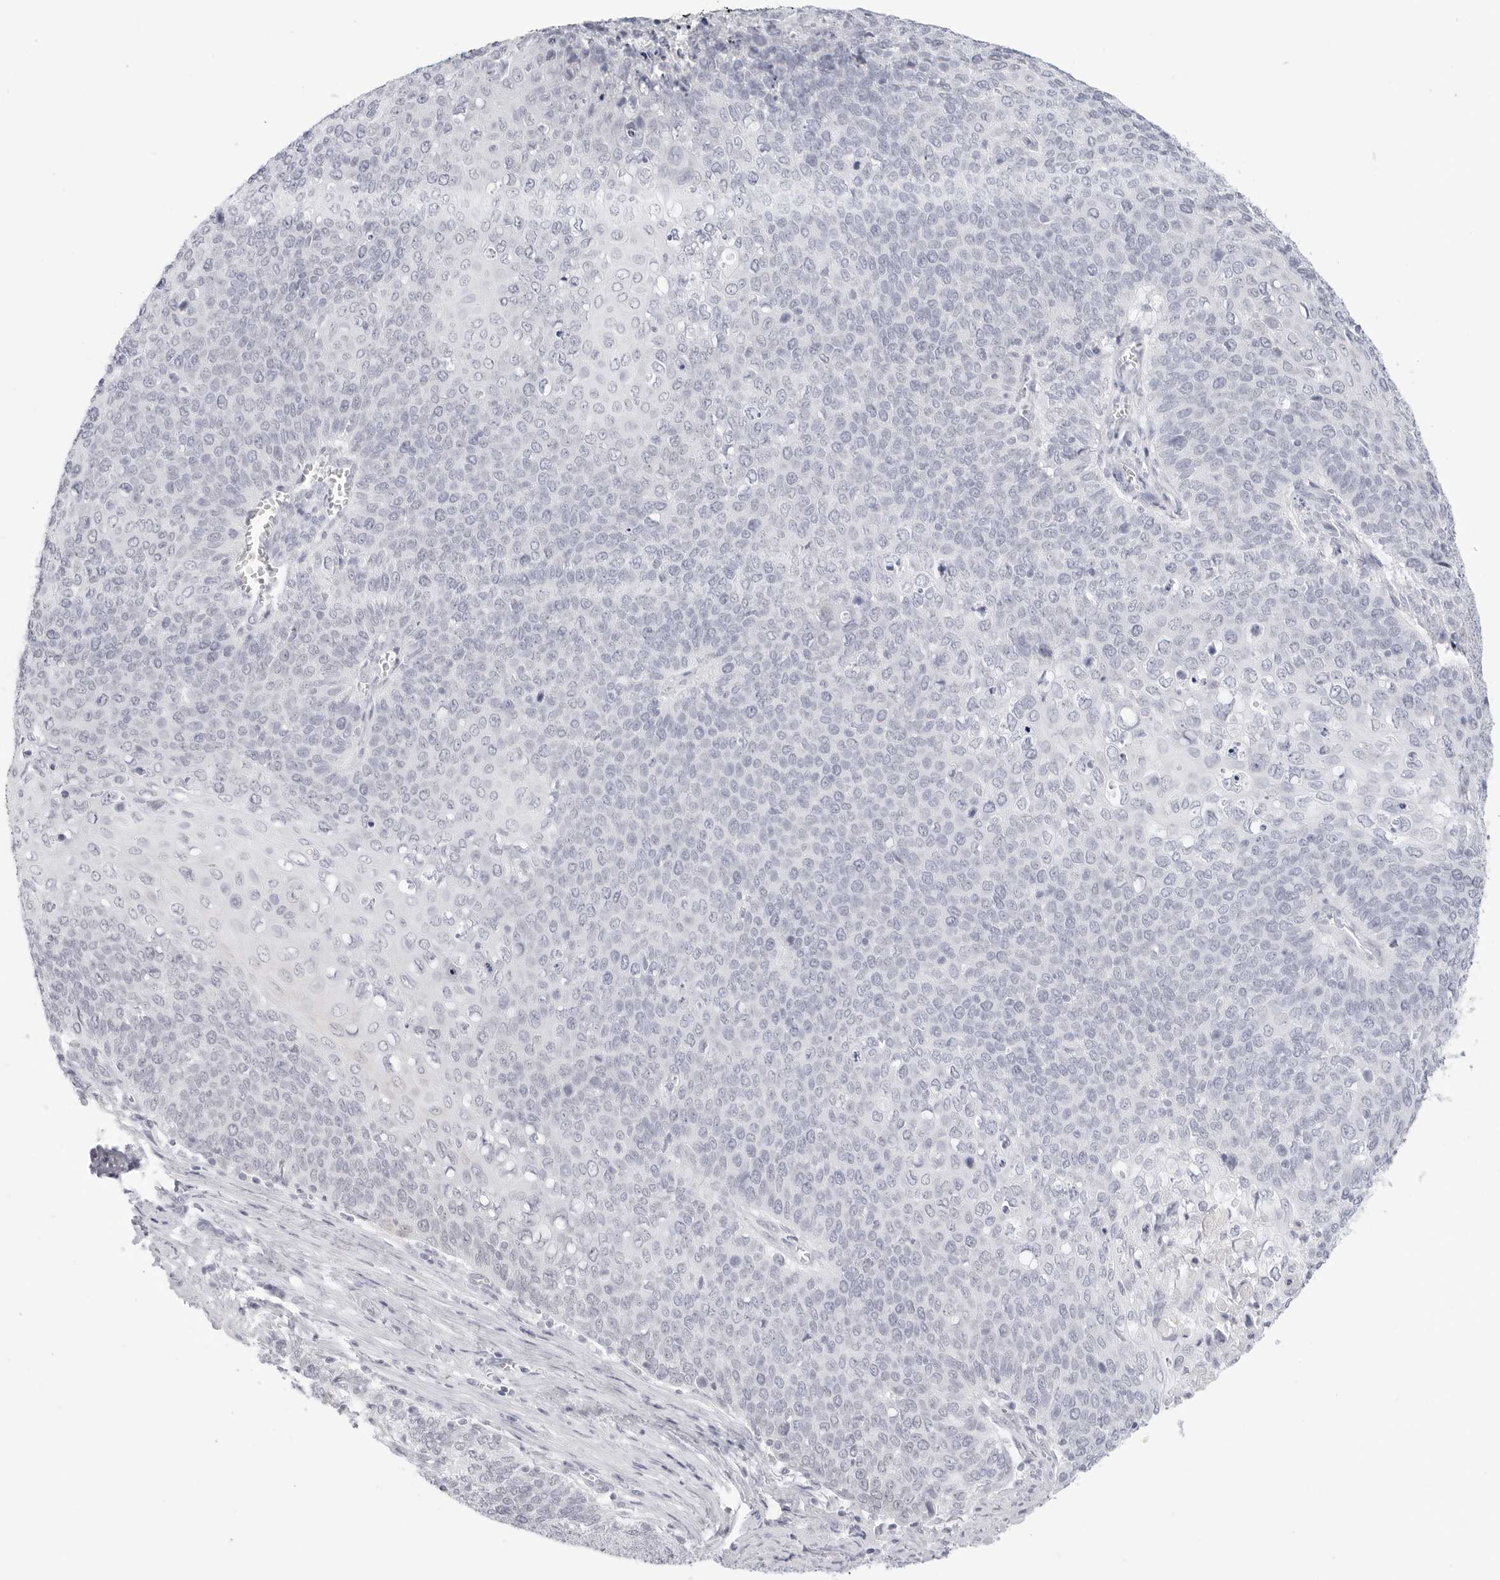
{"staining": {"intensity": "negative", "quantity": "none", "location": "none"}, "tissue": "cervical cancer", "cell_type": "Tumor cells", "image_type": "cancer", "snomed": [{"axis": "morphology", "description": "Squamous cell carcinoma, NOS"}, {"axis": "topography", "description": "Cervix"}], "caption": "There is no significant staining in tumor cells of squamous cell carcinoma (cervical). (DAB IHC, high magnification).", "gene": "HMGCS2", "patient": {"sex": "female", "age": 39}}